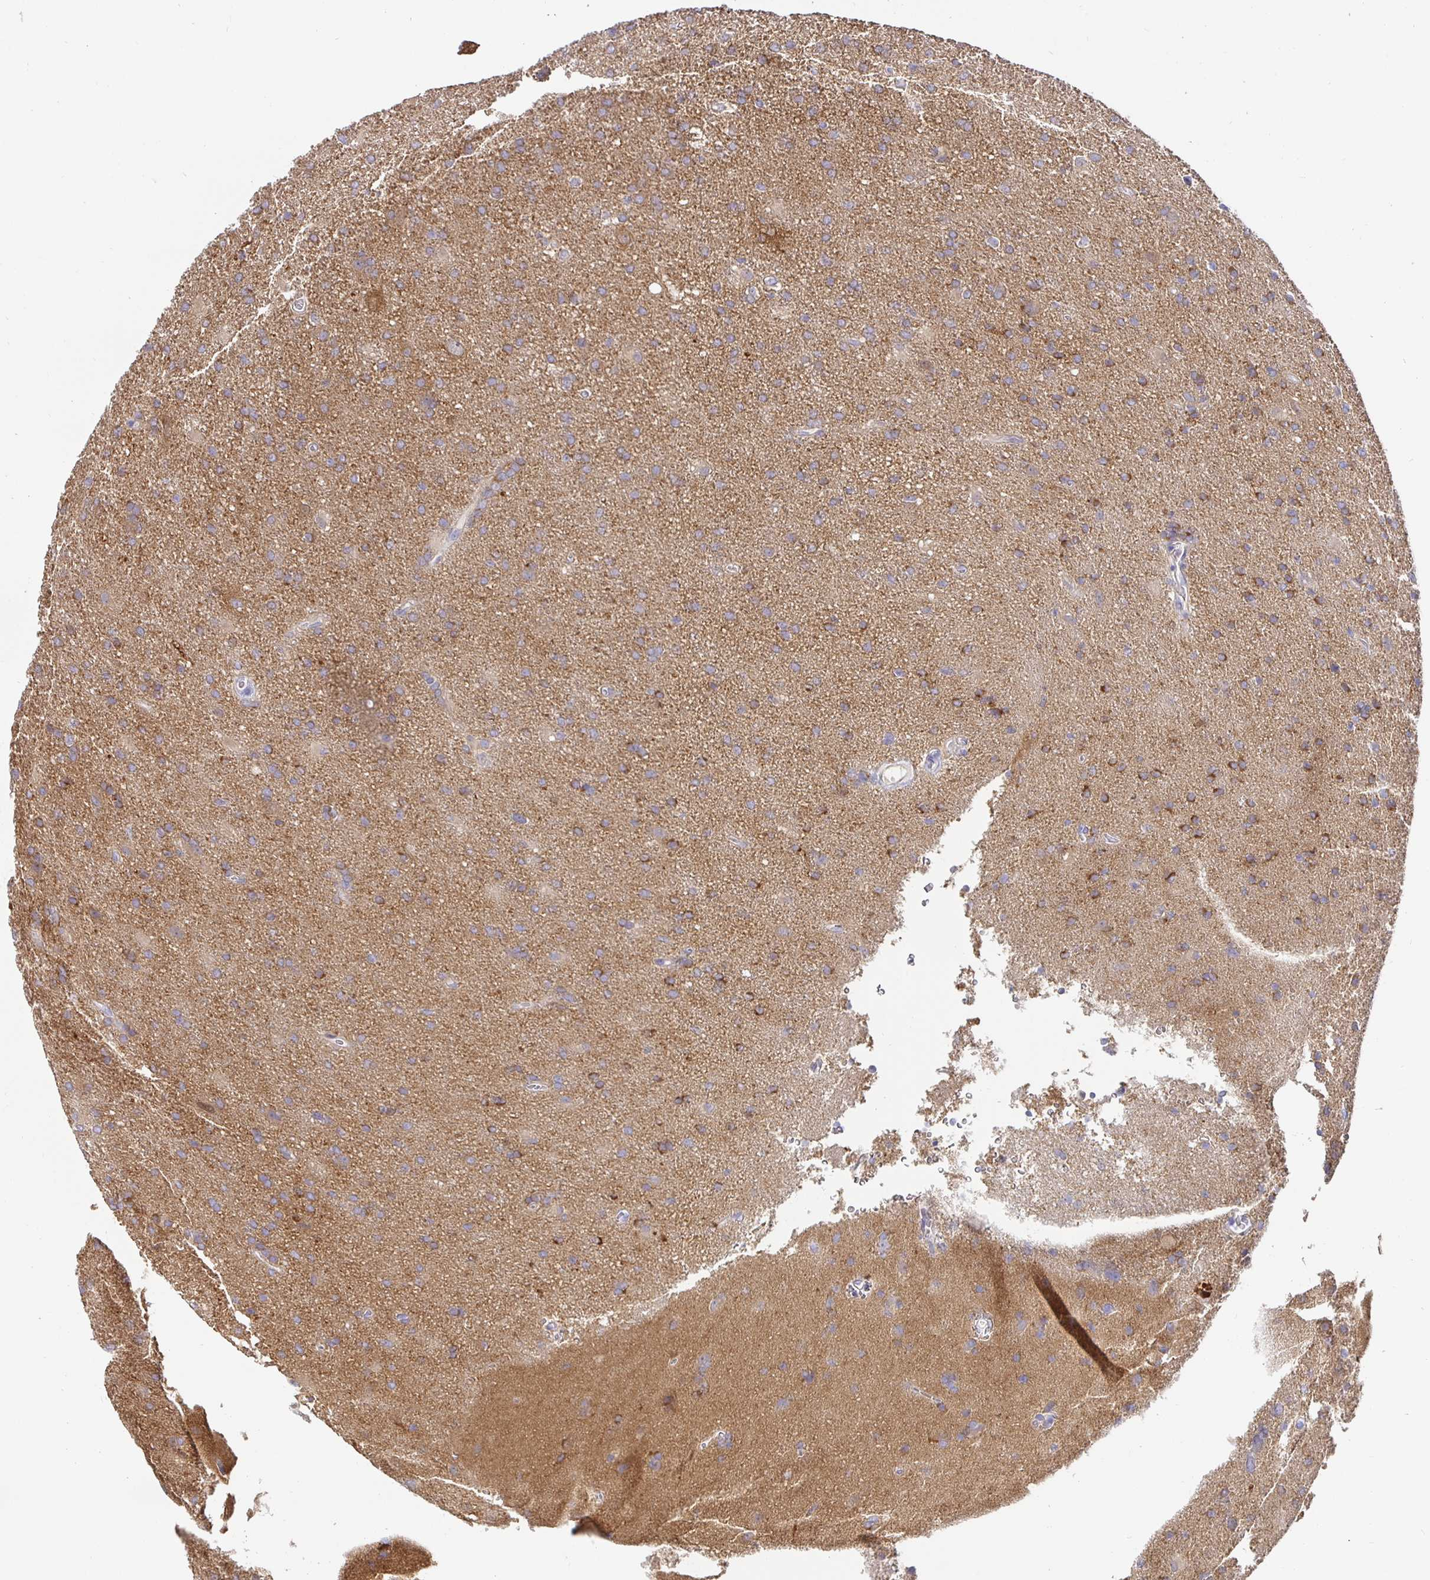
{"staining": {"intensity": "moderate", "quantity": ">75%", "location": "cytoplasmic/membranous"}, "tissue": "glioma", "cell_type": "Tumor cells", "image_type": "cancer", "snomed": [{"axis": "morphology", "description": "Glioma, malignant, Low grade"}, {"axis": "topography", "description": "Brain"}], "caption": "A high-resolution photomicrograph shows IHC staining of glioma, which reveals moderate cytoplasmic/membranous staining in approximately >75% of tumor cells.", "gene": "KIF21A", "patient": {"sex": "male", "age": 66}}